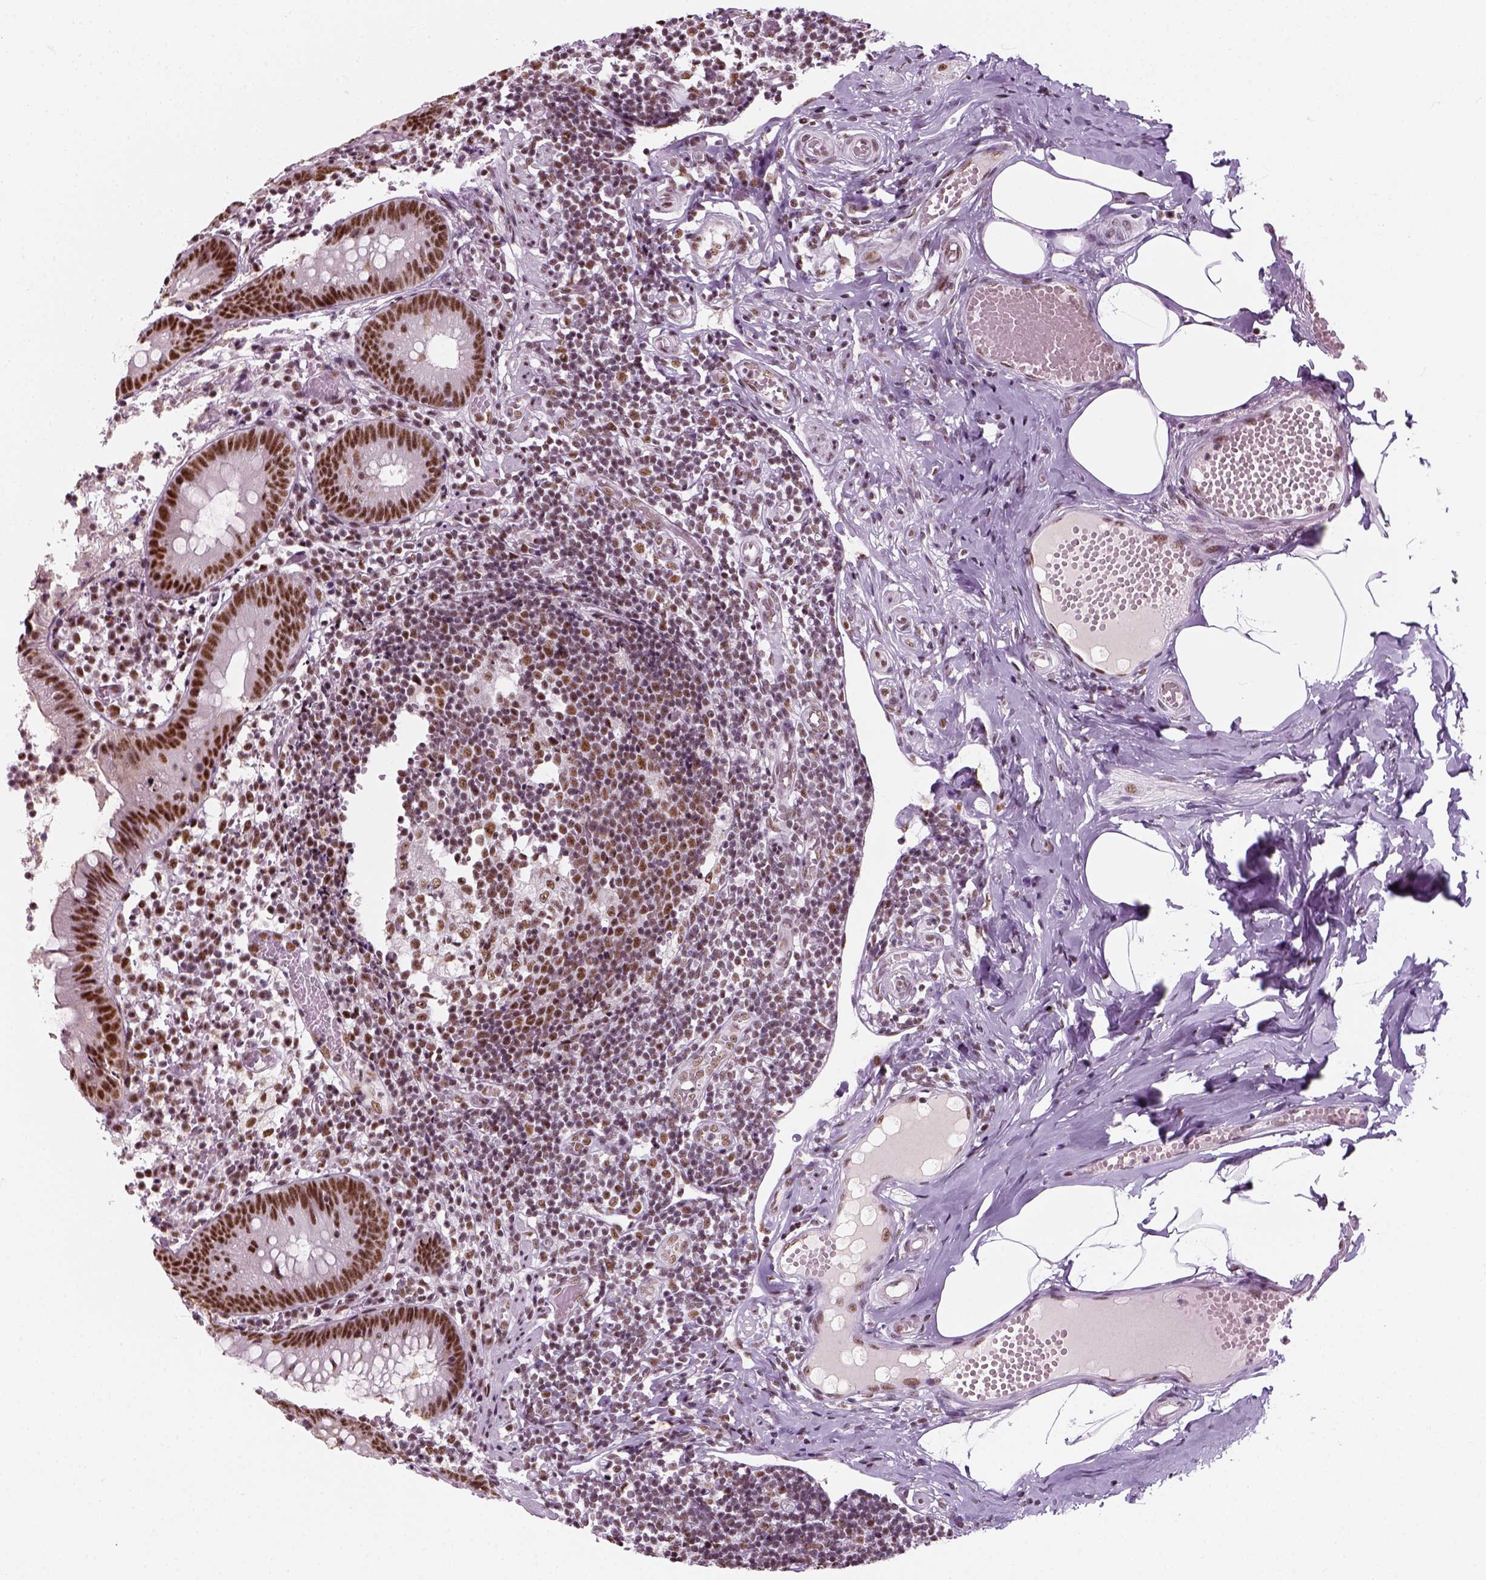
{"staining": {"intensity": "strong", "quantity": ">75%", "location": "nuclear"}, "tissue": "appendix", "cell_type": "Glandular cells", "image_type": "normal", "snomed": [{"axis": "morphology", "description": "Normal tissue, NOS"}, {"axis": "topography", "description": "Appendix"}], "caption": "Protein staining of benign appendix demonstrates strong nuclear expression in approximately >75% of glandular cells. (DAB (3,3'-diaminobenzidine) IHC with brightfield microscopy, high magnification).", "gene": "GTF2F1", "patient": {"sex": "female", "age": 32}}